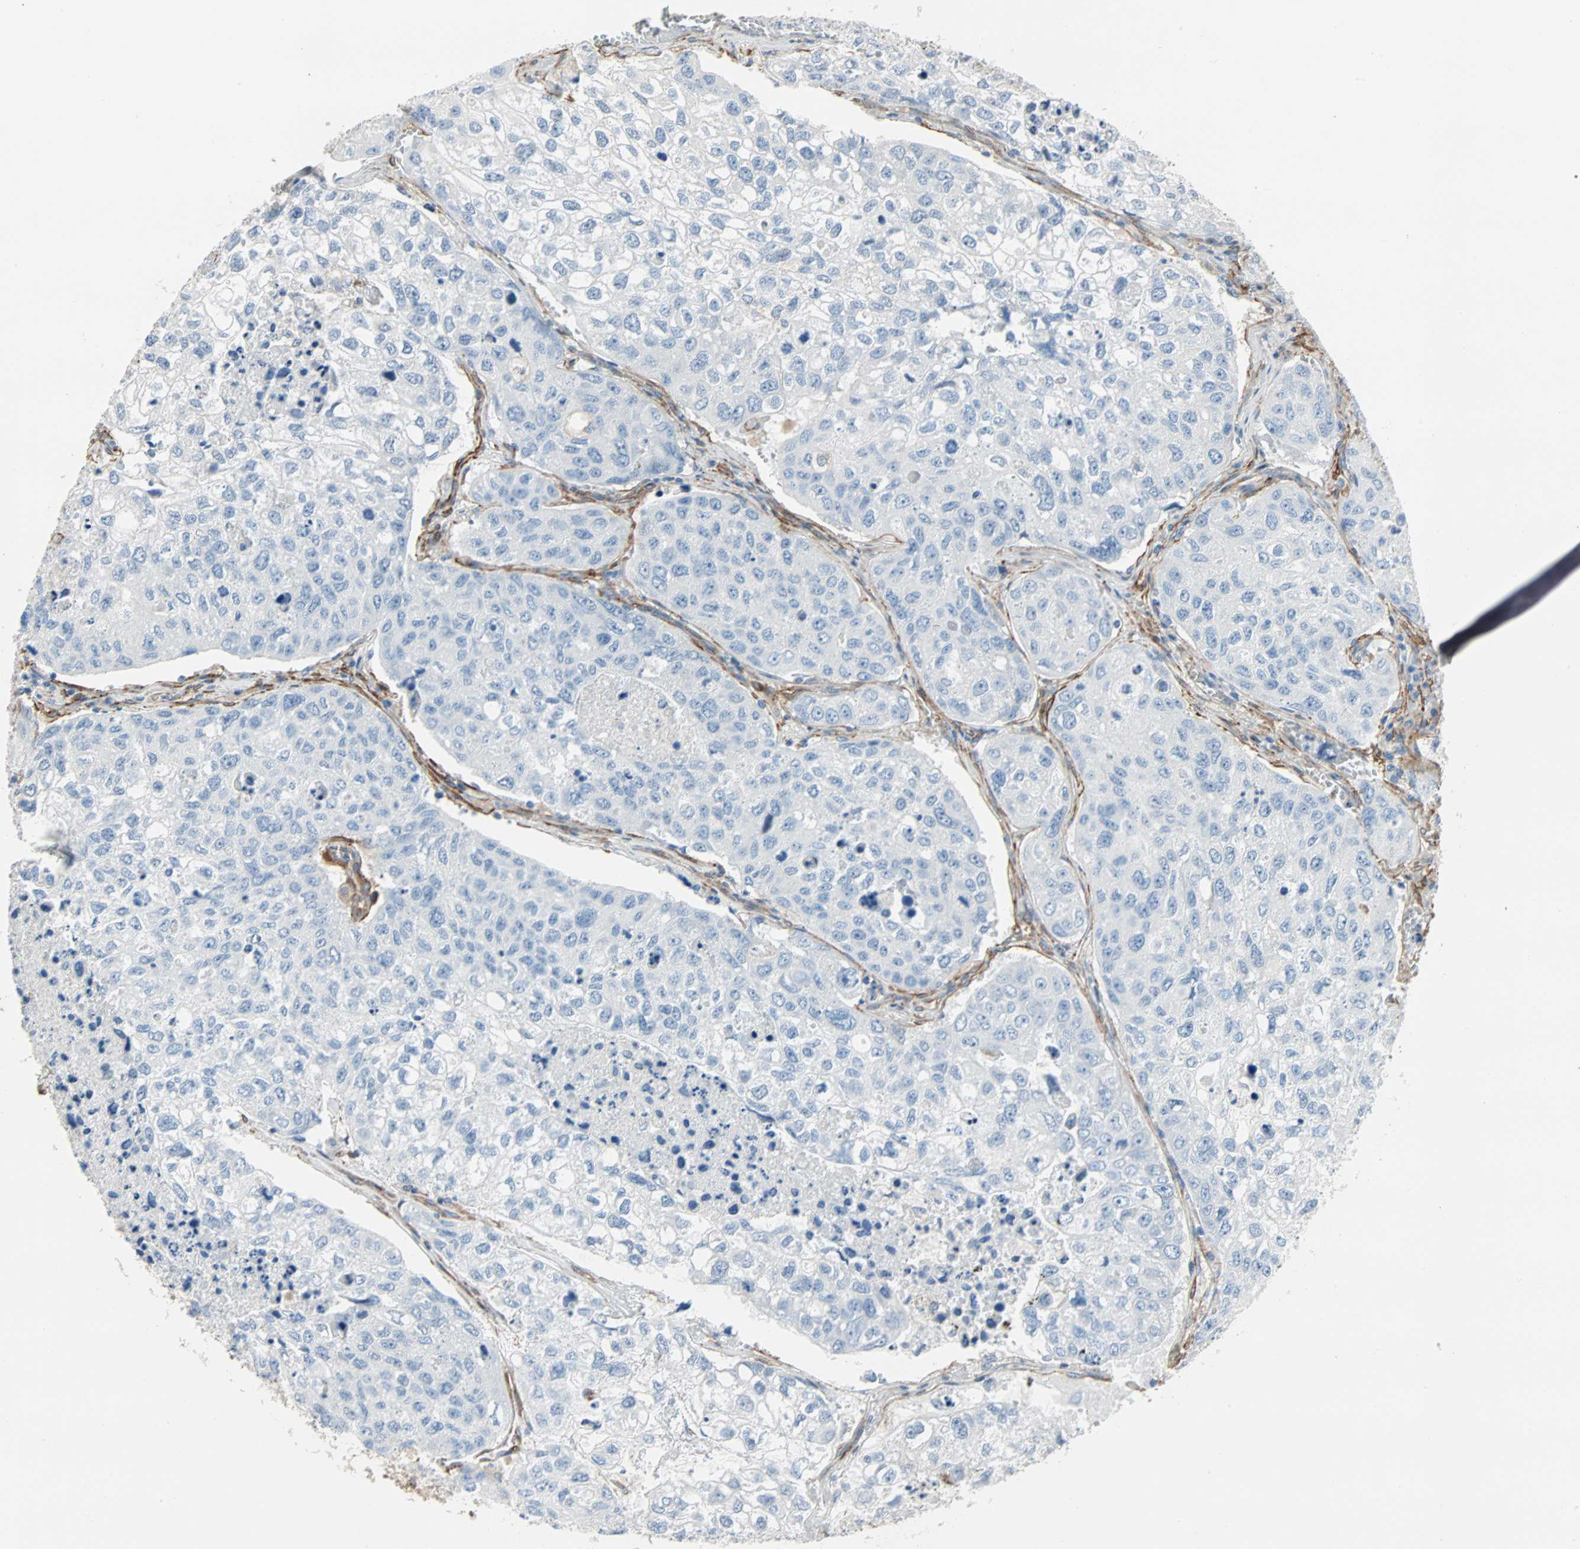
{"staining": {"intensity": "negative", "quantity": "none", "location": "none"}, "tissue": "urothelial cancer", "cell_type": "Tumor cells", "image_type": "cancer", "snomed": [{"axis": "morphology", "description": "Urothelial carcinoma, High grade"}, {"axis": "topography", "description": "Lymph node"}, {"axis": "topography", "description": "Urinary bladder"}], "caption": "Protein analysis of urothelial cancer reveals no significant positivity in tumor cells.", "gene": "EPB41L2", "patient": {"sex": "male", "age": 51}}